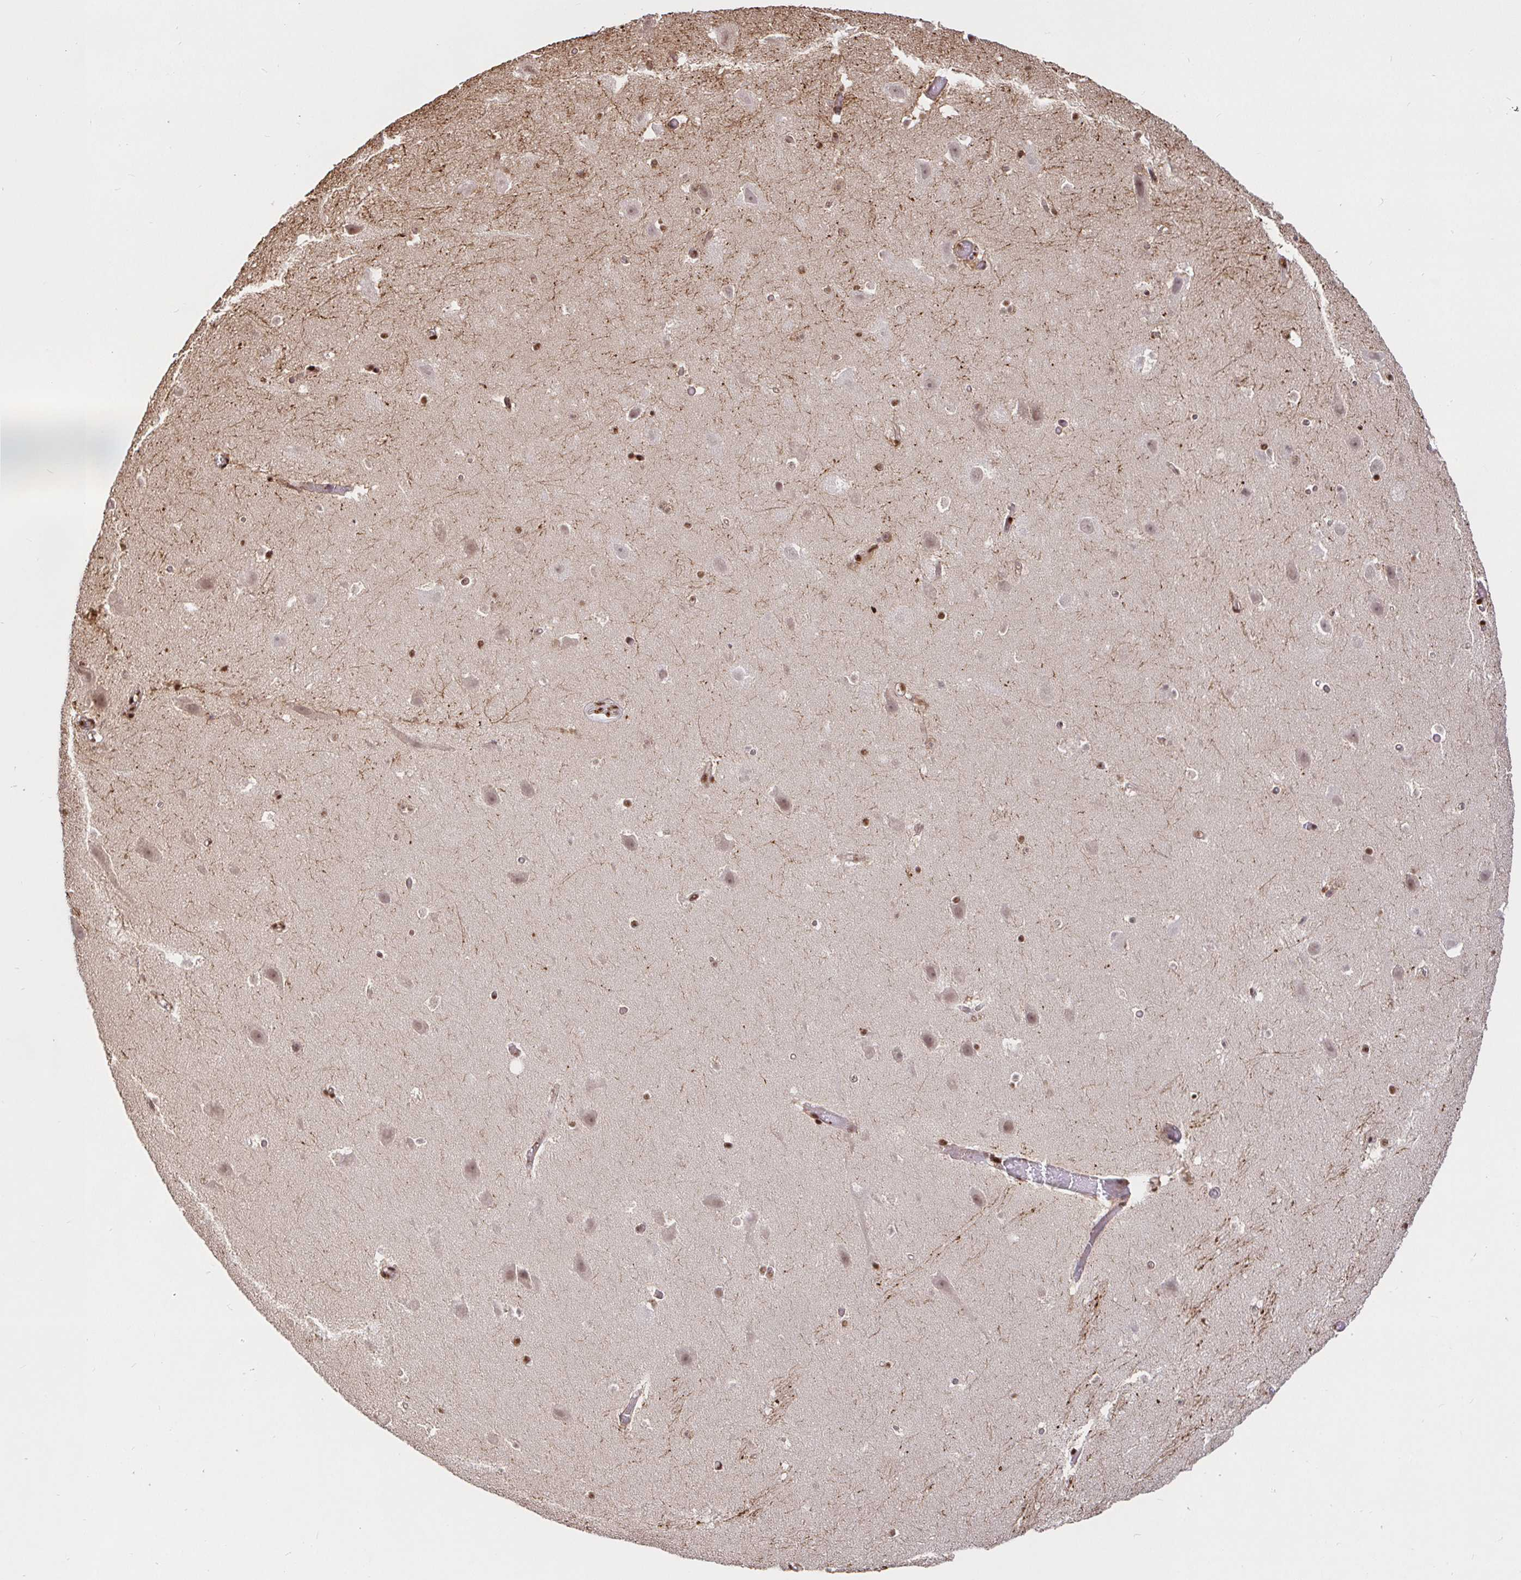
{"staining": {"intensity": "moderate", "quantity": "<25%", "location": "nuclear"}, "tissue": "hippocampus", "cell_type": "Glial cells", "image_type": "normal", "snomed": [{"axis": "morphology", "description": "Normal tissue, NOS"}, {"axis": "topography", "description": "Hippocampus"}], "caption": "A histopathology image of hippocampus stained for a protein shows moderate nuclear brown staining in glial cells. (Stains: DAB in brown, nuclei in blue, Microscopy: brightfield microscopy at high magnification).", "gene": "SP3", "patient": {"sex": "male", "age": 26}}